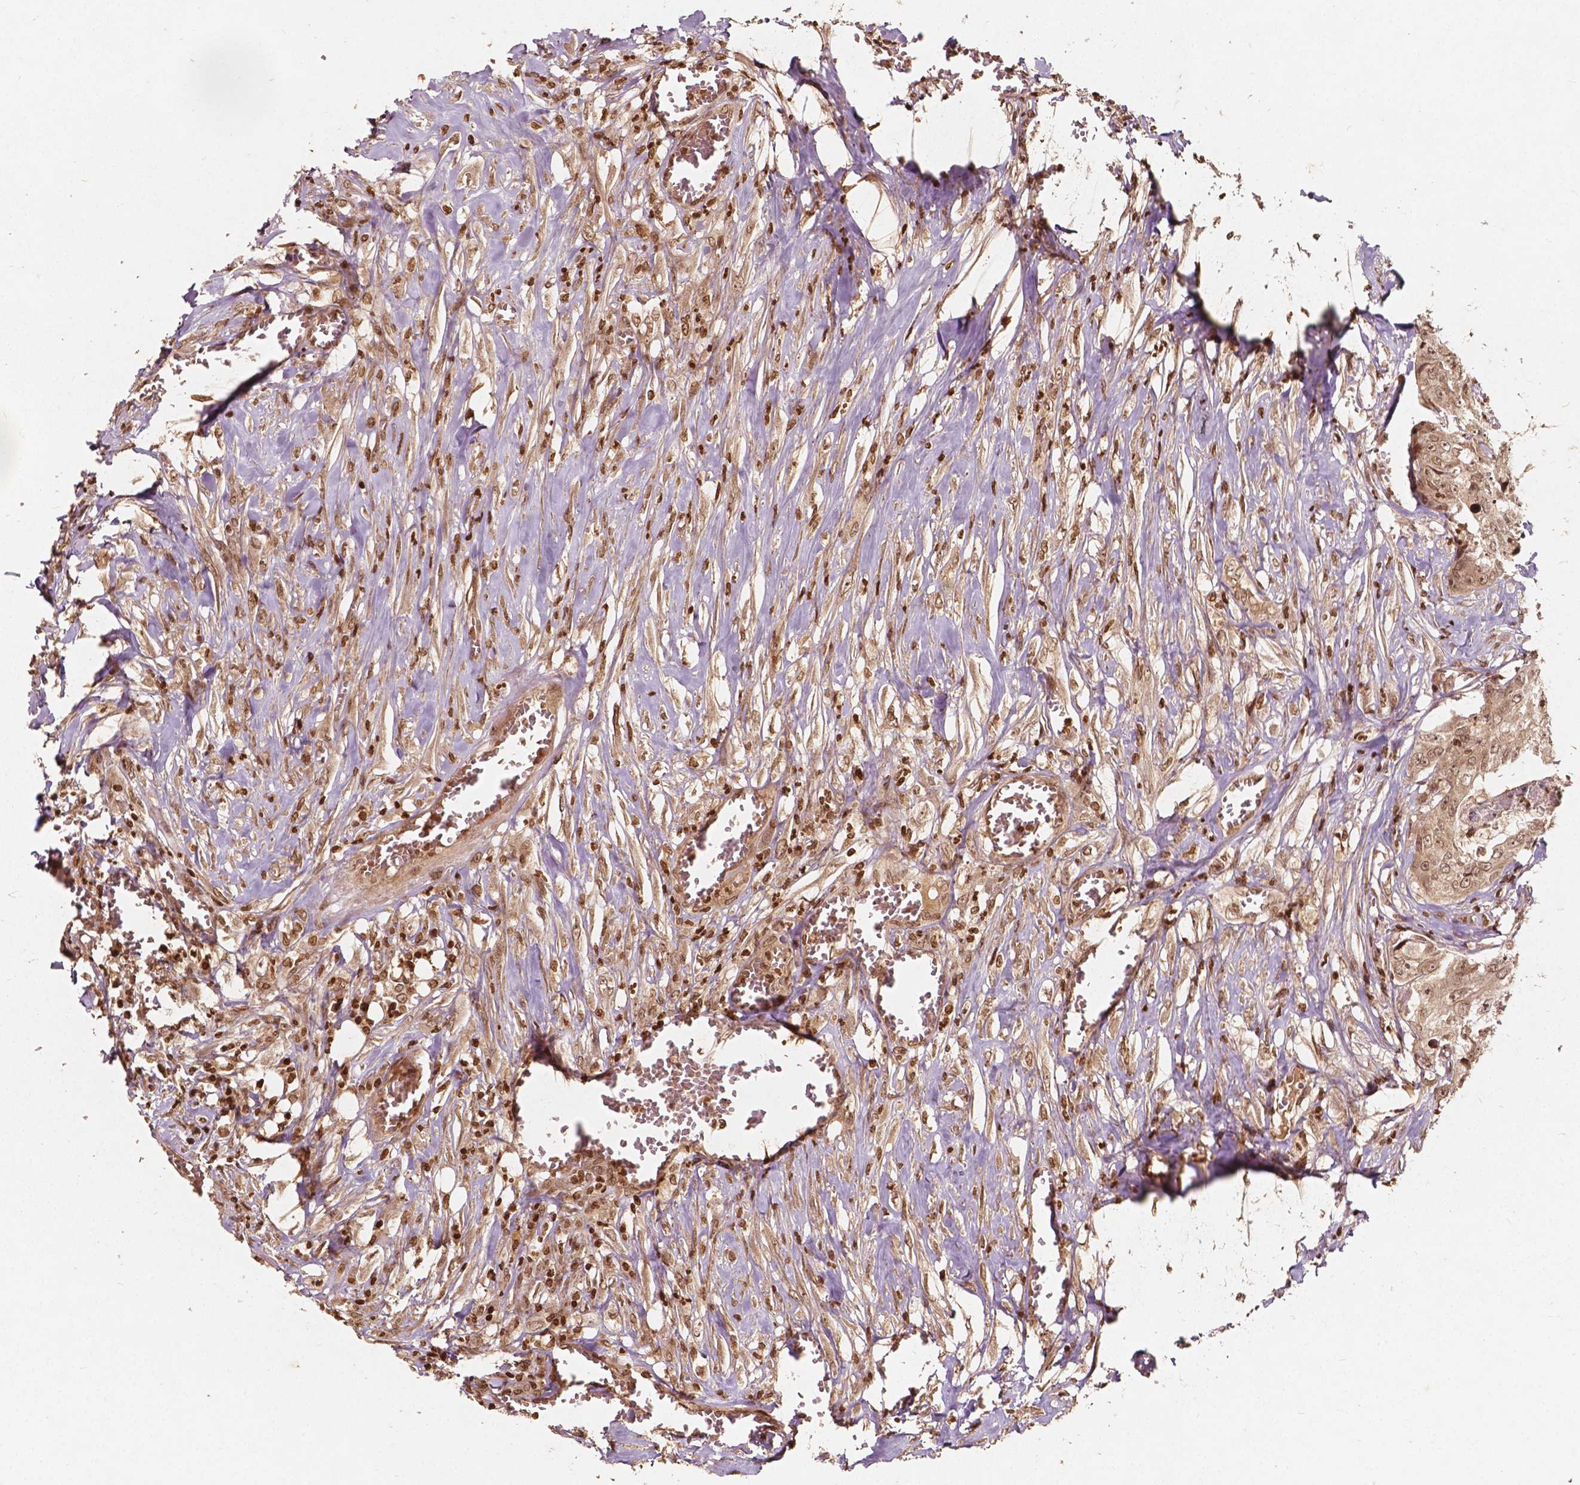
{"staining": {"intensity": "moderate", "quantity": ">75%", "location": "cytoplasmic/membranous,nuclear"}, "tissue": "colorectal cancer", "cell_type": "Tumor cells", "image_type": "cancer", "snomed": [{"axis": "morphology", "description": "Adenocarcinoma, NOS"}, {"axis": "topography", "description": "Rectum"}], "caption": "Brown immunohistochemical staining in human colorectal cancer (adenocarcinoma) exhibits moderate cytoplasmic/membranous and nuclear staining in approximately >75% of tumor cells.", "gene": "H3C14", "patient": {"sex": "female", "age": 62}}